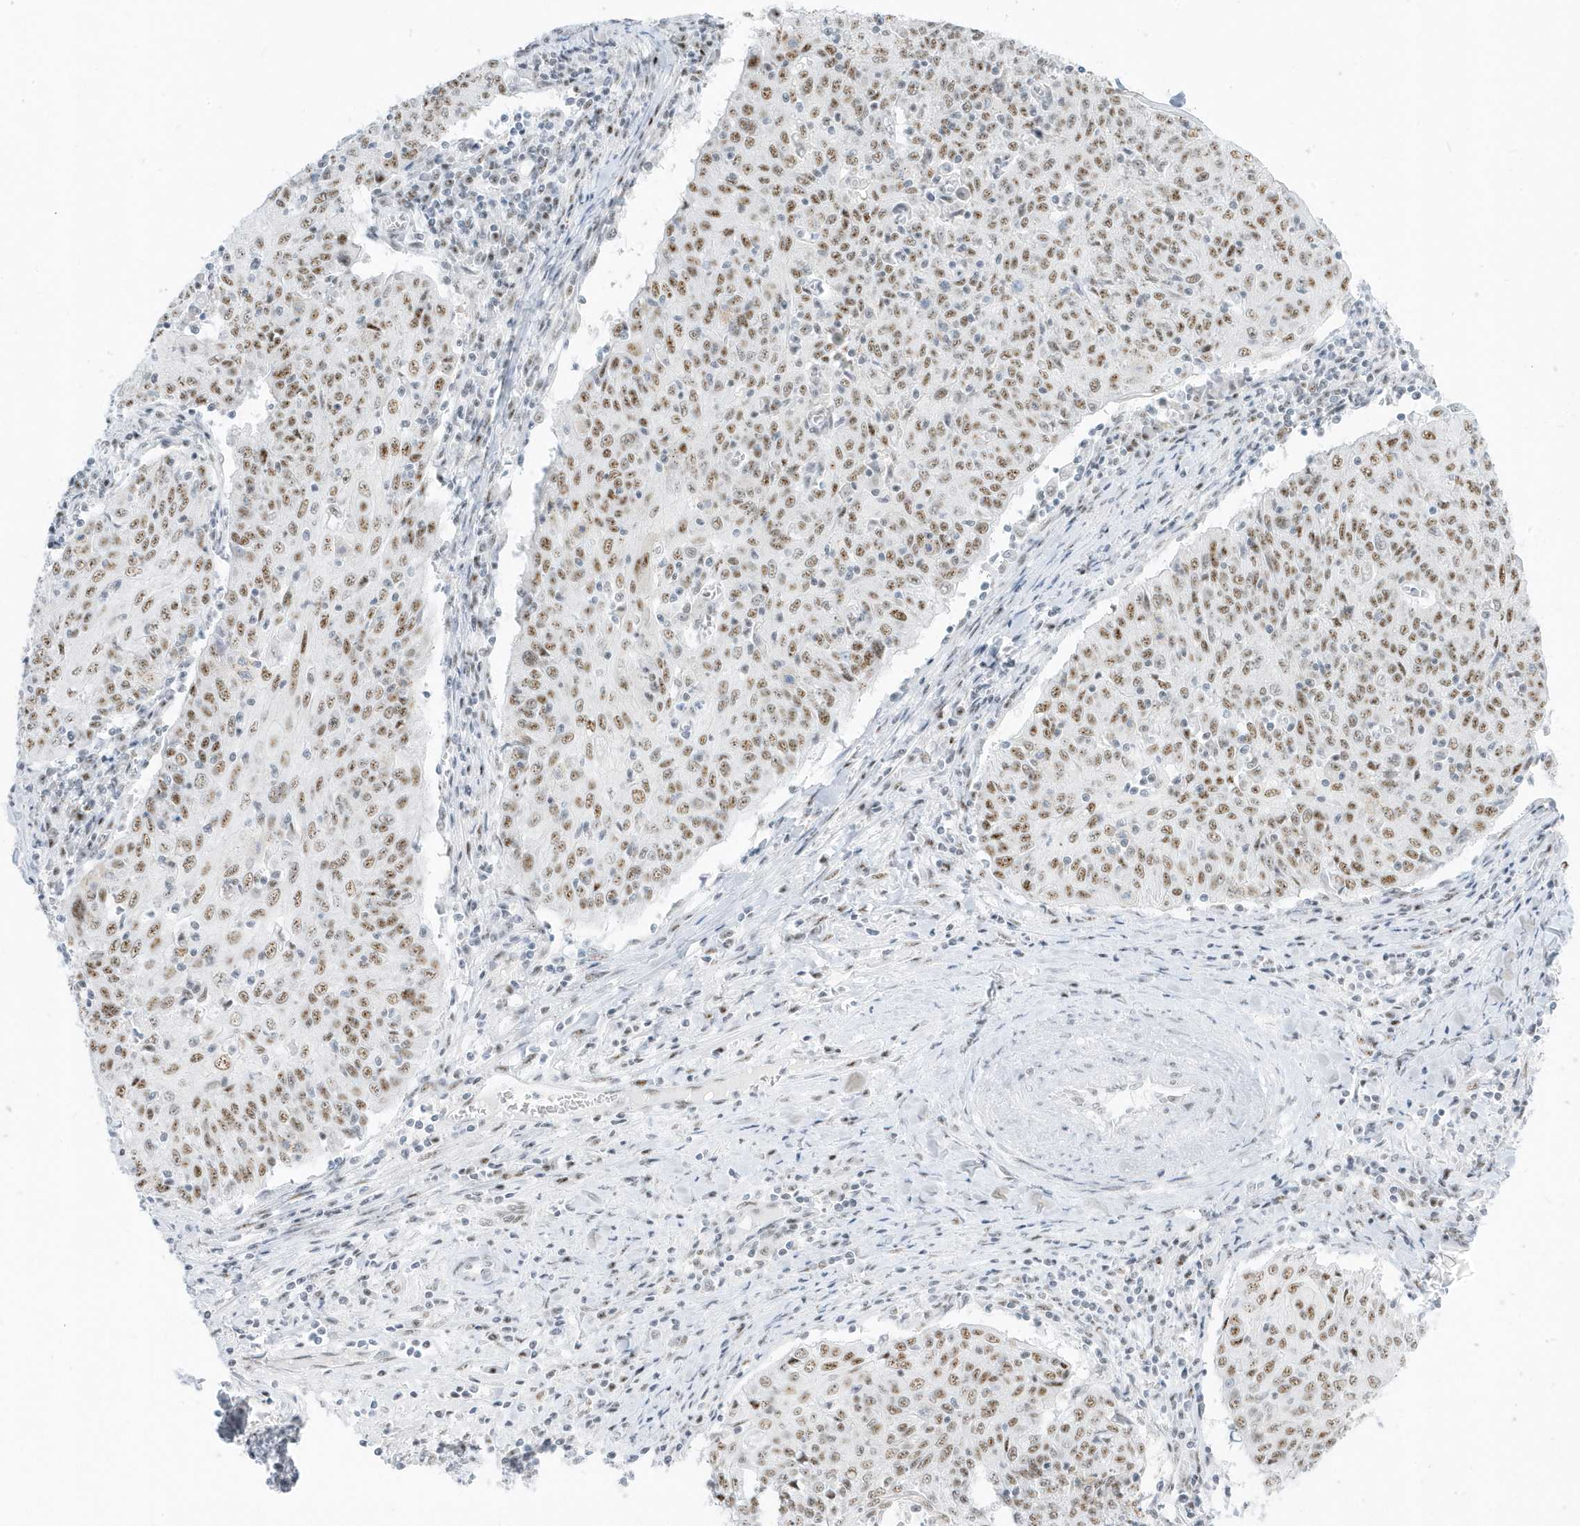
{"staining": {"intensity": "moderate", "quantity": ">75%", "location": "nuclear"}, "tissue": "cervical cancer", "cell_type": "Tumor cells", "image_type": "cancer", "snomed": [{"axis": "morphology", "description": "Squamous cell carcinoma, NOS"}, {"axis": "topography", "description": "Cervix"}], "caption": "Immunohistochemical staining of cervical squamous cell carcinoma shows moderate nuclear protein expression in approximately >75% of tumor cells.", "gene": "PLEKHN1", "patient": {"sex": "female", "age": 48}}